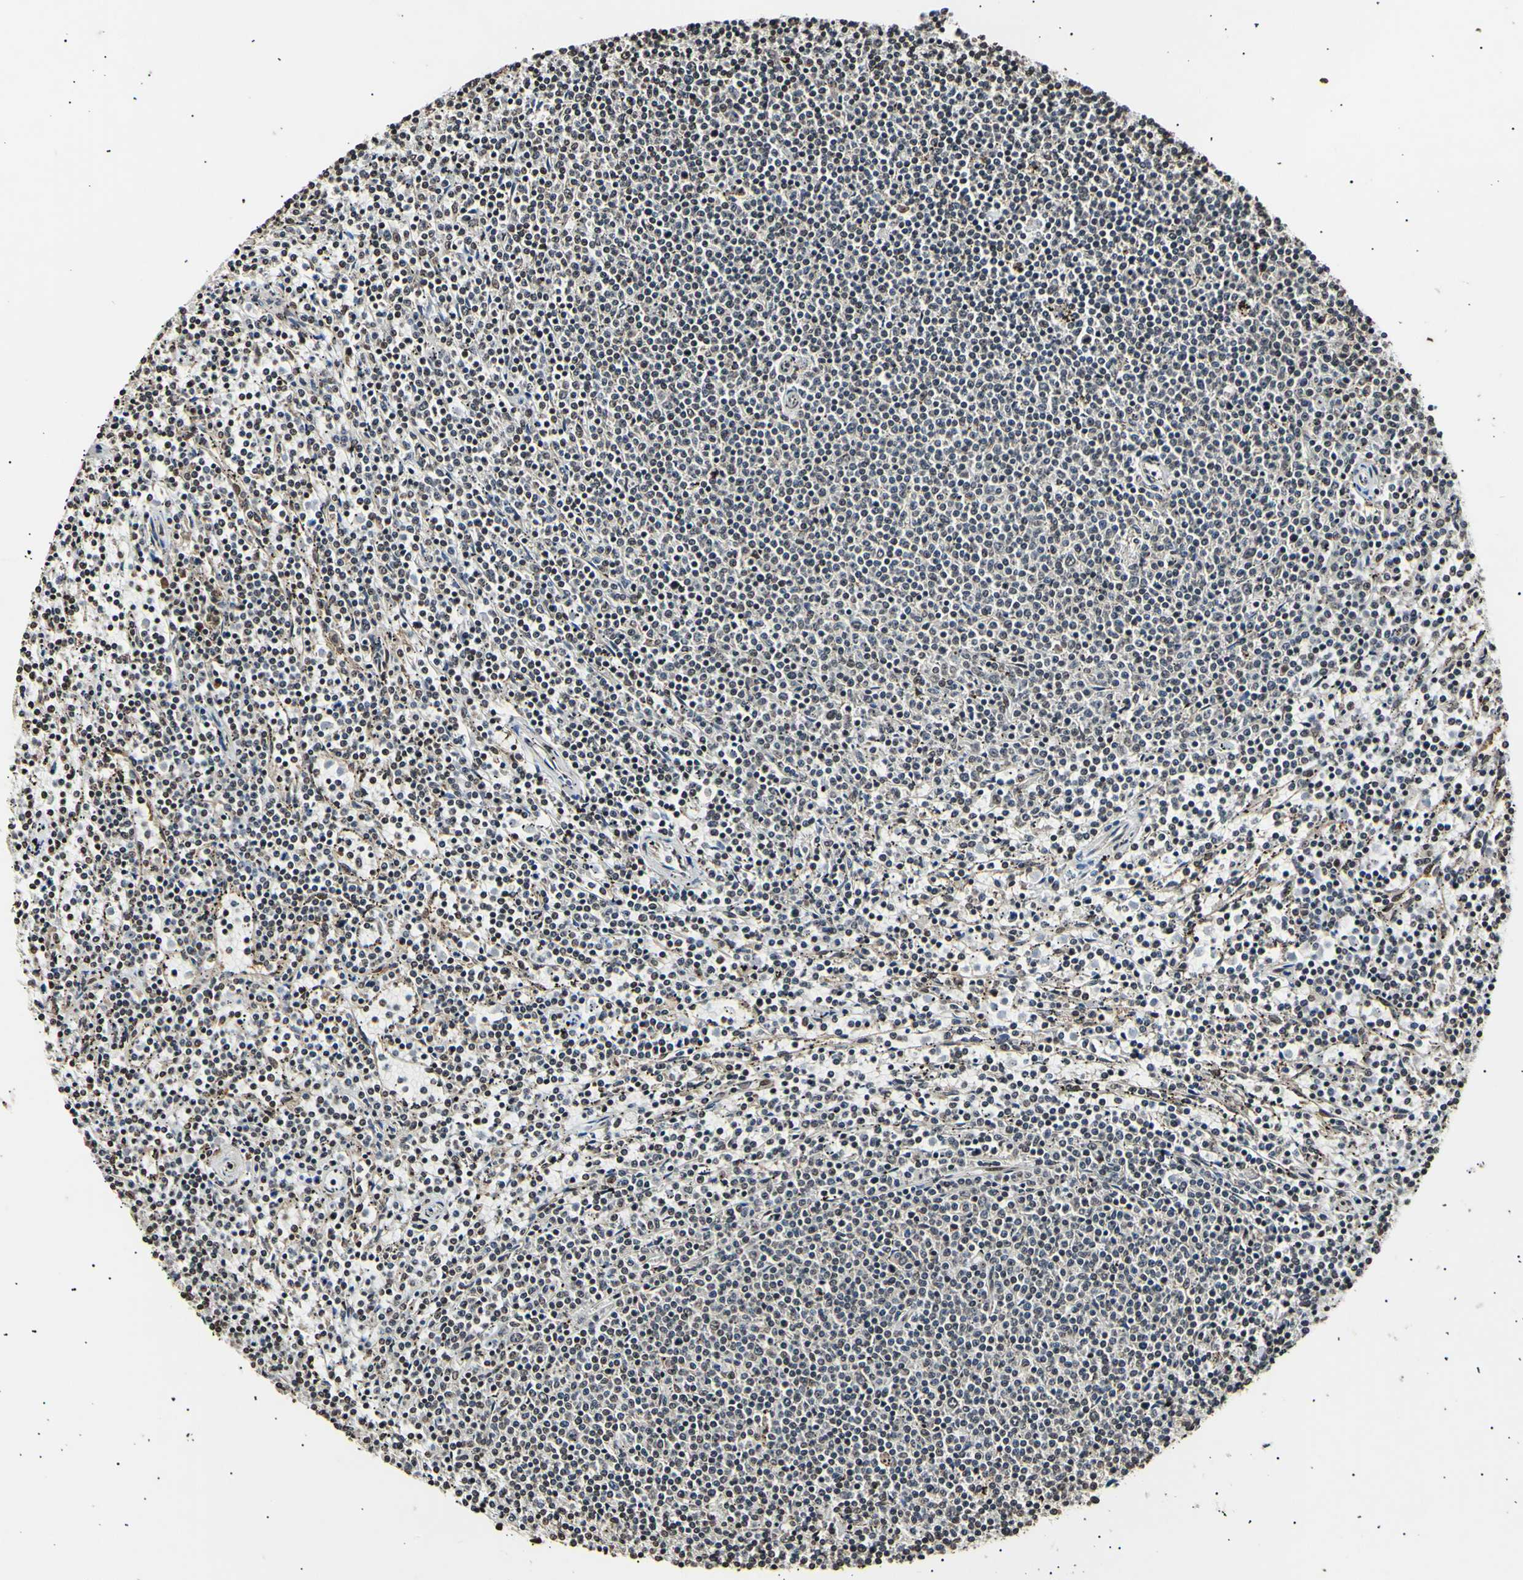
{"staining": {"intensity": "negative", "quantity": "none", "location": "none"}, "tissue": "lymphoma", "cell_type": "Tumor cells", "image_type": "cancer", "snomed": [{"axis": "morphology", "description": "Malignant lymphoma, non-Hodgkin's type, Low grade"}, {"axis": "topography", "description": "Spleen"}], "caption": "Immunohistochemical staining of human low-grade malignant lymphoma, non-Hodgkin's type demonstrates no significant expression in tumor cells.", "gene": "ANAPC7", "patient": {"sex": "female", "age": 50}}